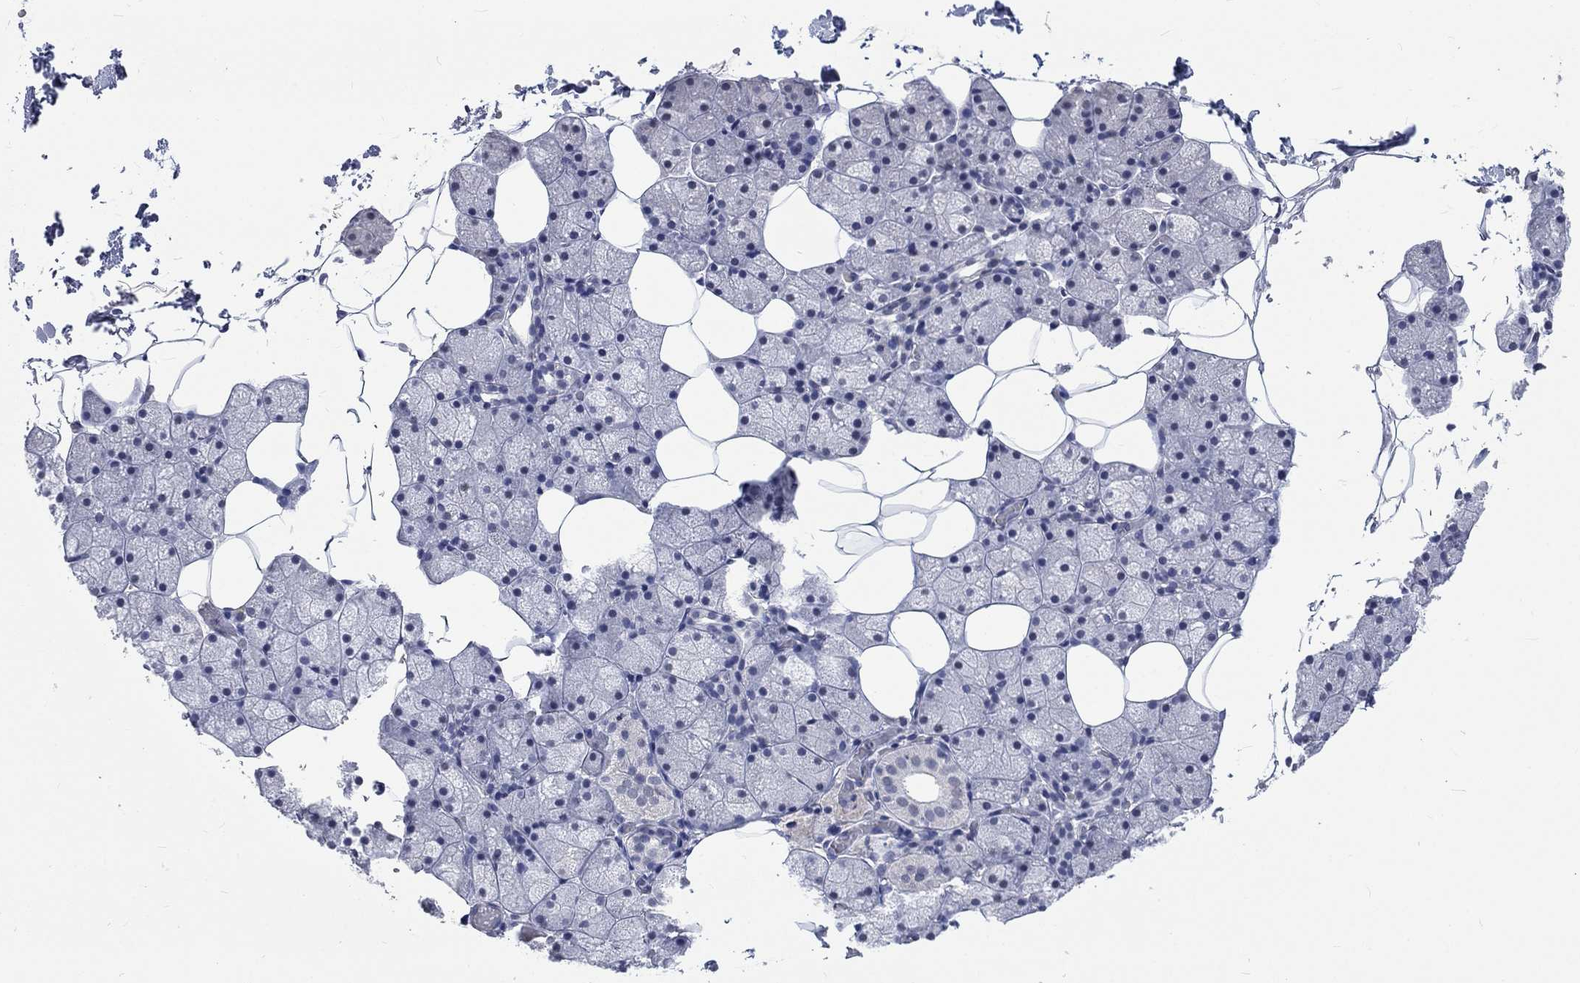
{"staining": {"intensity": "negative", "quantity": "none", "location": "none"}, "tissue": "salivary gland", "cell_type": "Glandular cells", "image_type": "normal", "snomed": [{"axis": "morphology", "description": "Normal tissue, NOS"}, {"axis": "topography", "description": "Salivary gland"}], "caption": "Immunohistochemistry photomicrograph of normal salivary gland: human salivary gland stained with DAB demonstrates no significant protein staining in glandular cells.", "gene": "ZBTB18", "patient": {"sex": "male", "age": 38}}